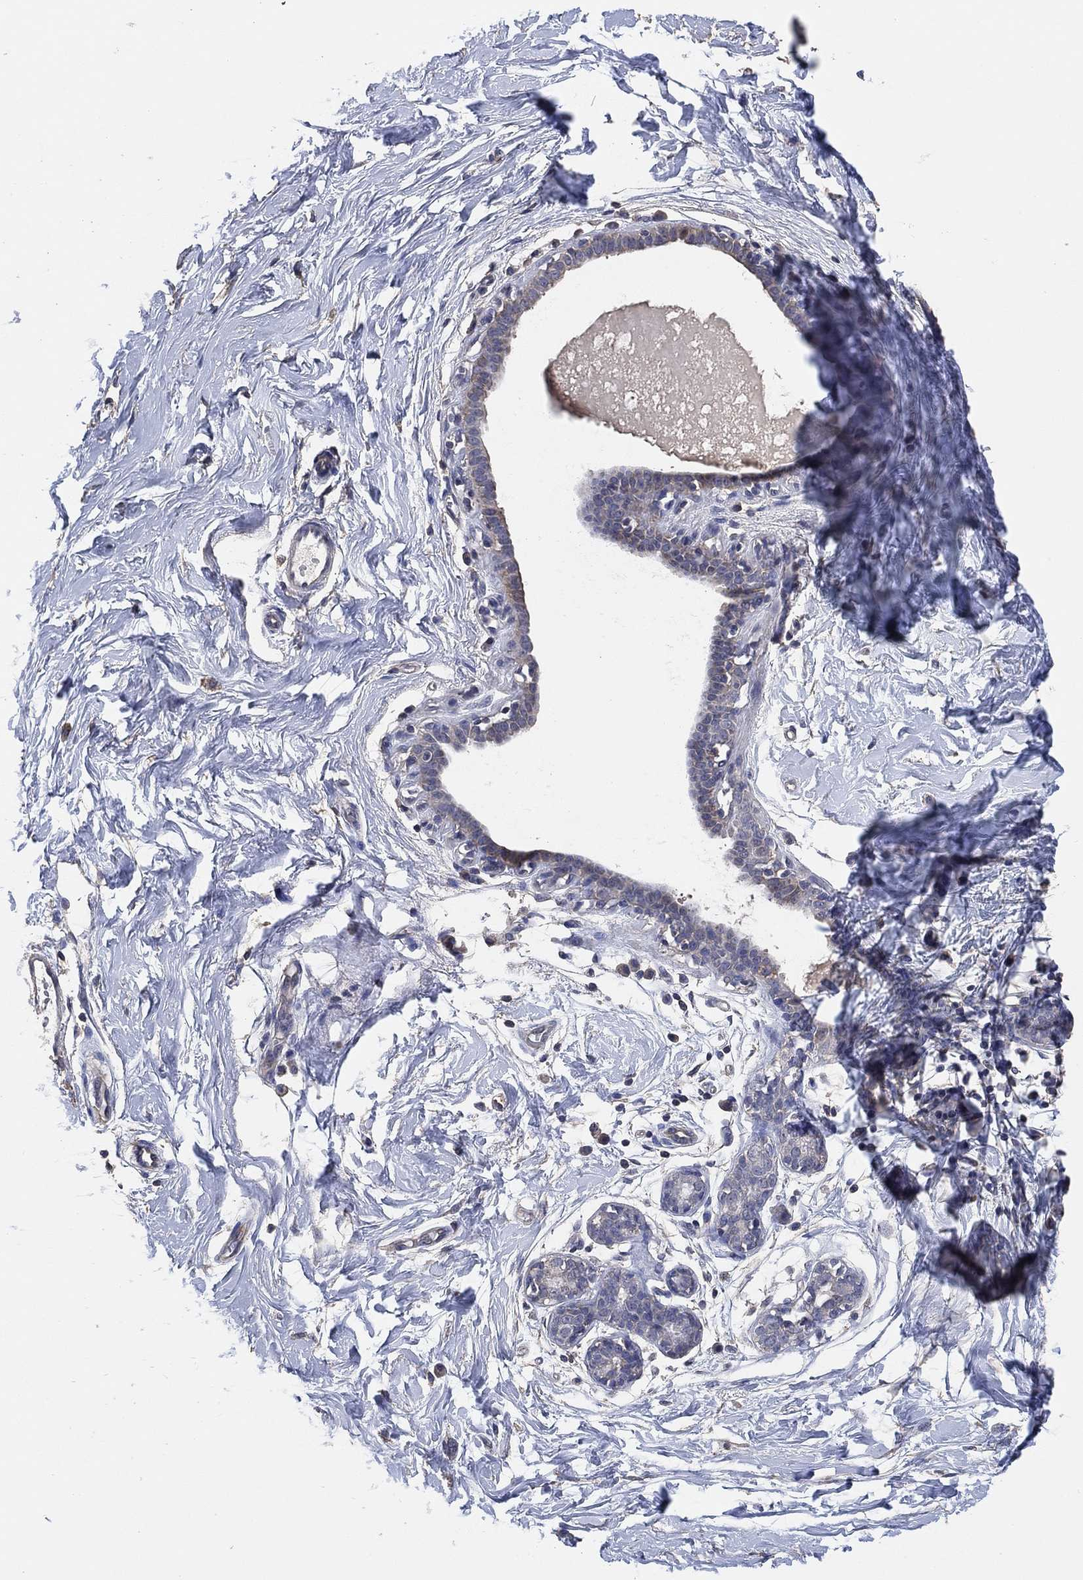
{"staining": {"intensity": "negative", "quantity": "none", "location": "none"}, "tissue": "breast", "cell_type": "Adipocytes", "image_type": "normal", "snomed": [{"axis": "morphology", "description": "Normal tissue, NOS"}, {"axis": "topography", "description": "Breast"}], "caption": "The immunohistochemistry (IHC) micrograph has no significant staining in adipocytes of breast.", "gene": "KLK5", "patient": {"sex": "female", "age": 37}}